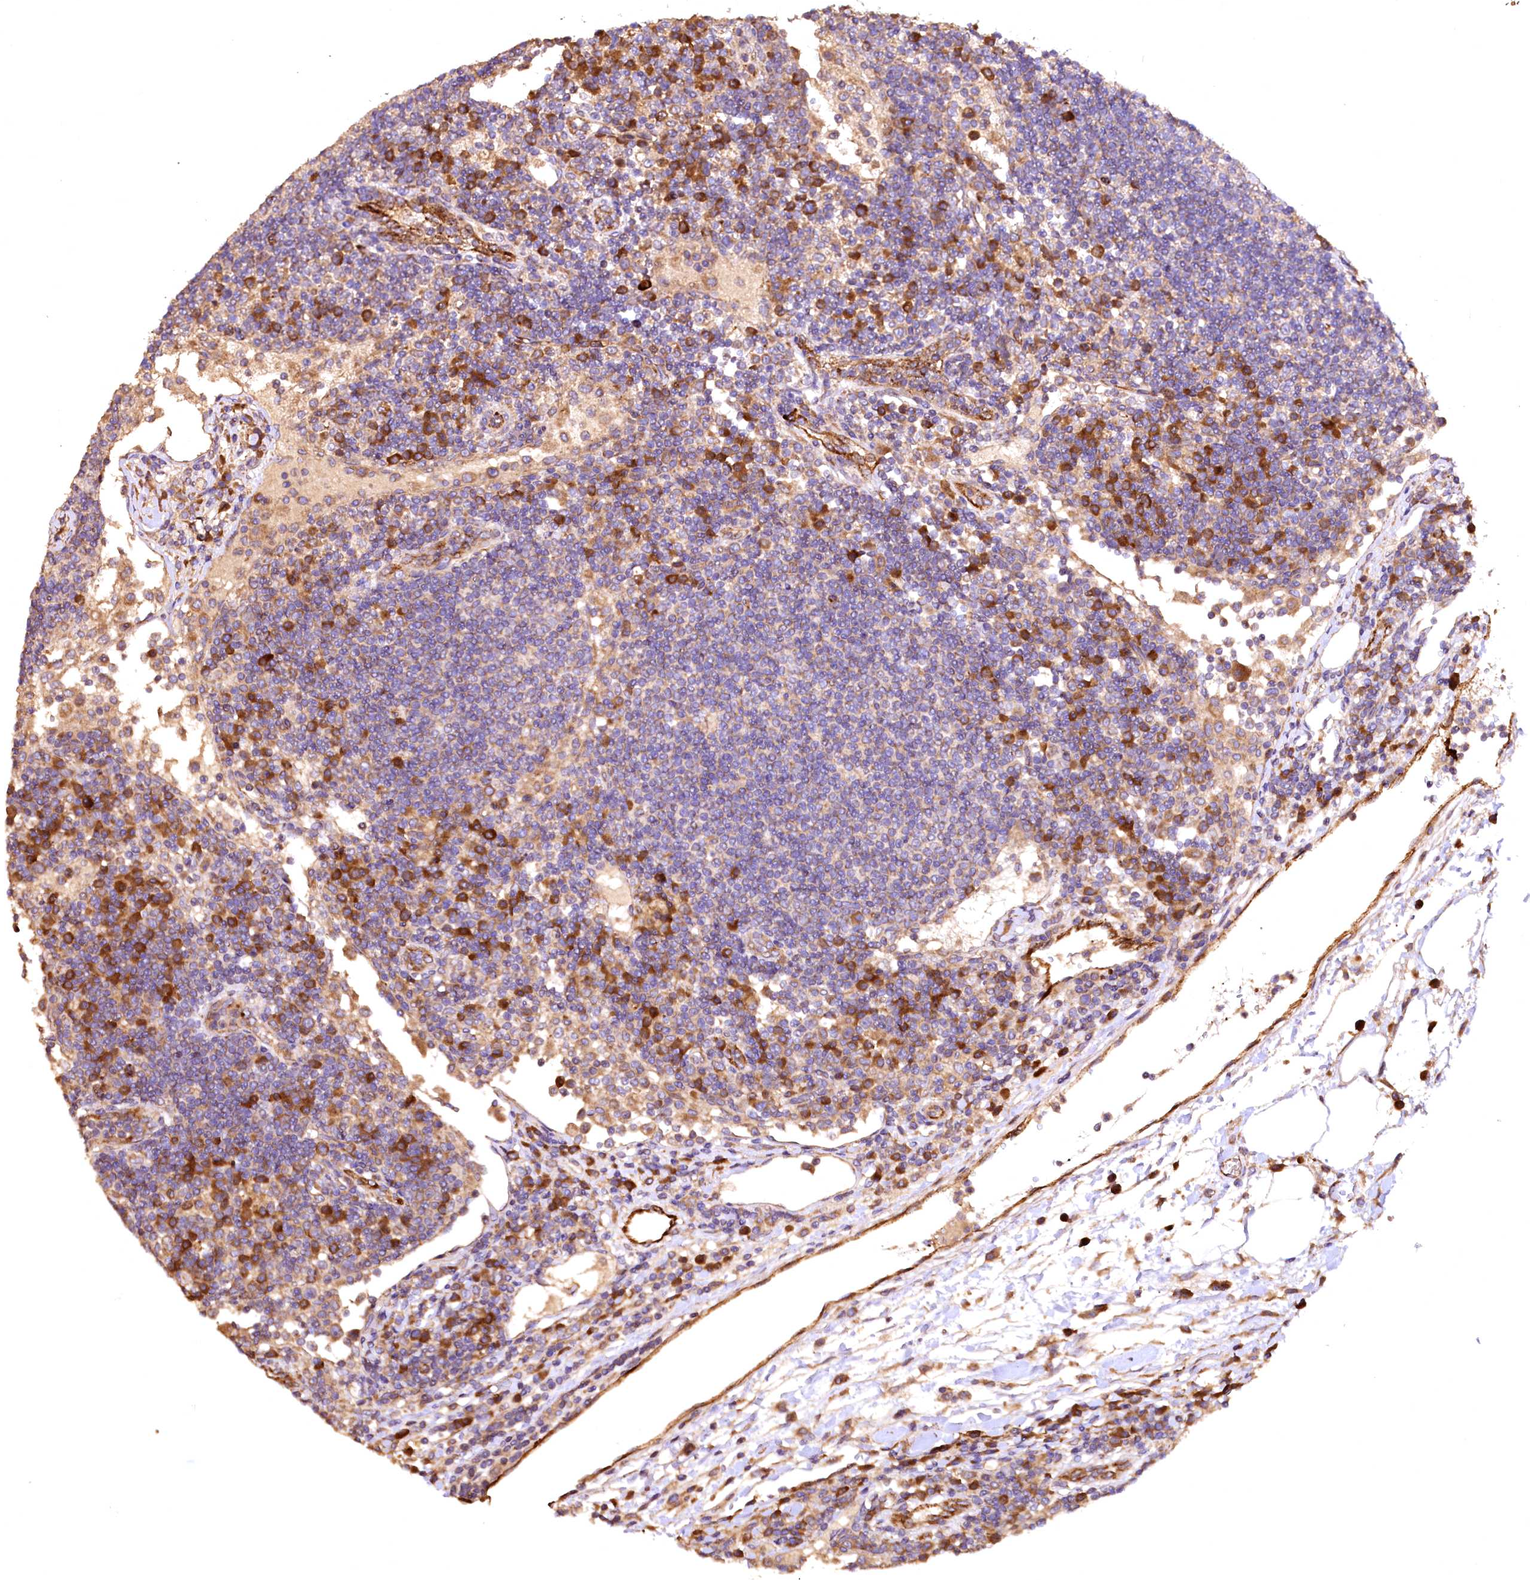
{"staining": {"intensity": "strong", "quantity": "<25%", "location": "cytoplasmic/membranous"}, "tissue": "lymph node", "cell_type": "Non-germinal center cells", "image_type": "normal", "snomed": [{"axis": "morphology", "description": "Normal tissue, NOS"}, {"axis": "topography", "description": "Lymph node"}], "caption": "Unremarkable lymph node was stained to show a protein in brown. There is medium levels of strong cytoplasmic/membranous expression in about <25% of non-germinal center cells.", "gene": "RASSF1", "patient": {"sex": "female", "age": 53}}